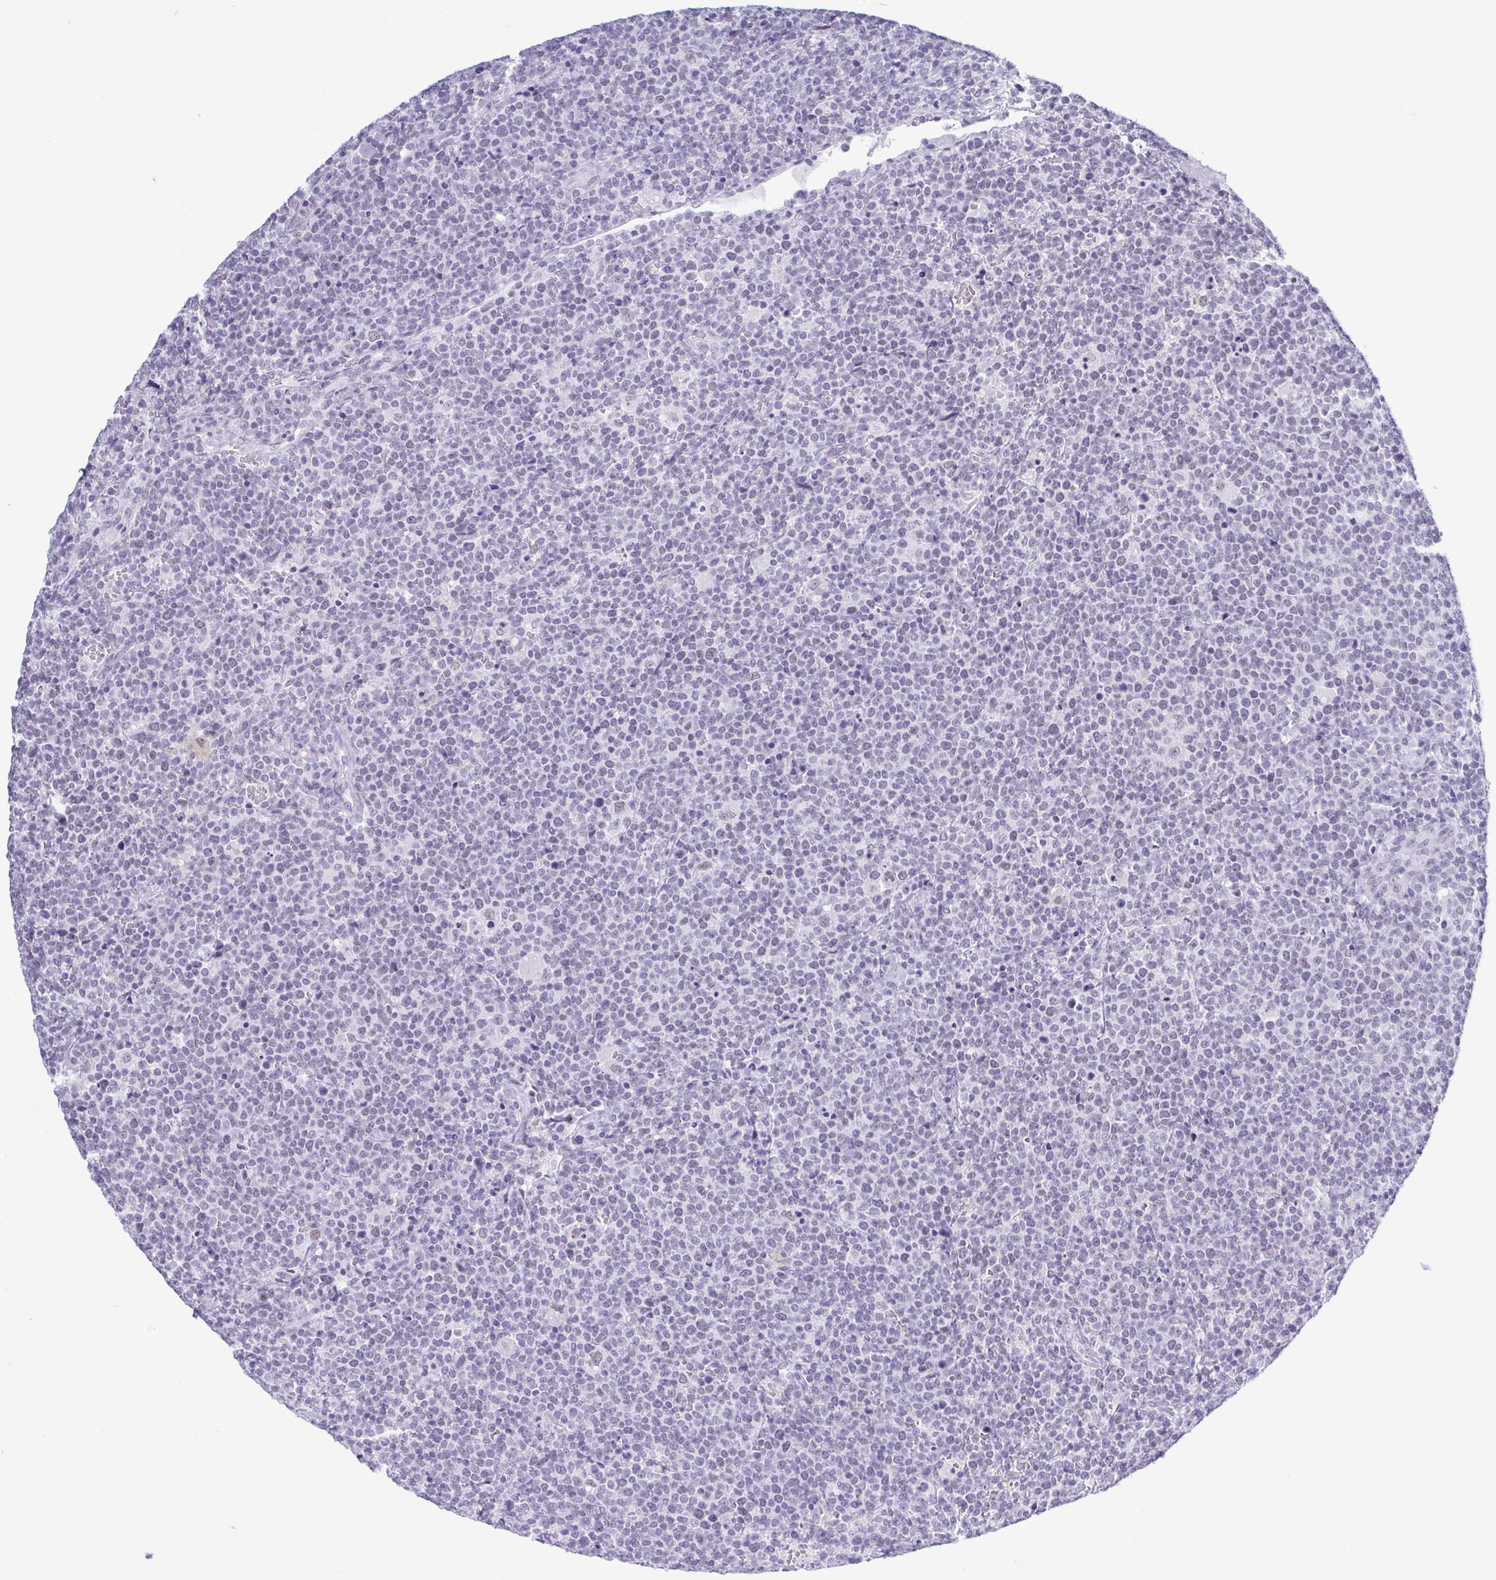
{"staining": {"intensity": "negative", "quantity": "none", "location": "none"}, "tissue": "lymphoma", "cell_type": "Tumor cells", "image_type": "cancer", "snomed": [{"axis": "morphology", "description": "Malignant lymphoma, non-Hodgkin's type, High grade"}, {"axis": "topography", "description": "Lymph node"}], "caption": "Photomicrograph shows no significant protein staining in tumor cells of malignant lymphoma, non-Hodgkin's type (high-grade).", "gene": "SUGP2", "patient": {"sex": "male", "age": 61}}